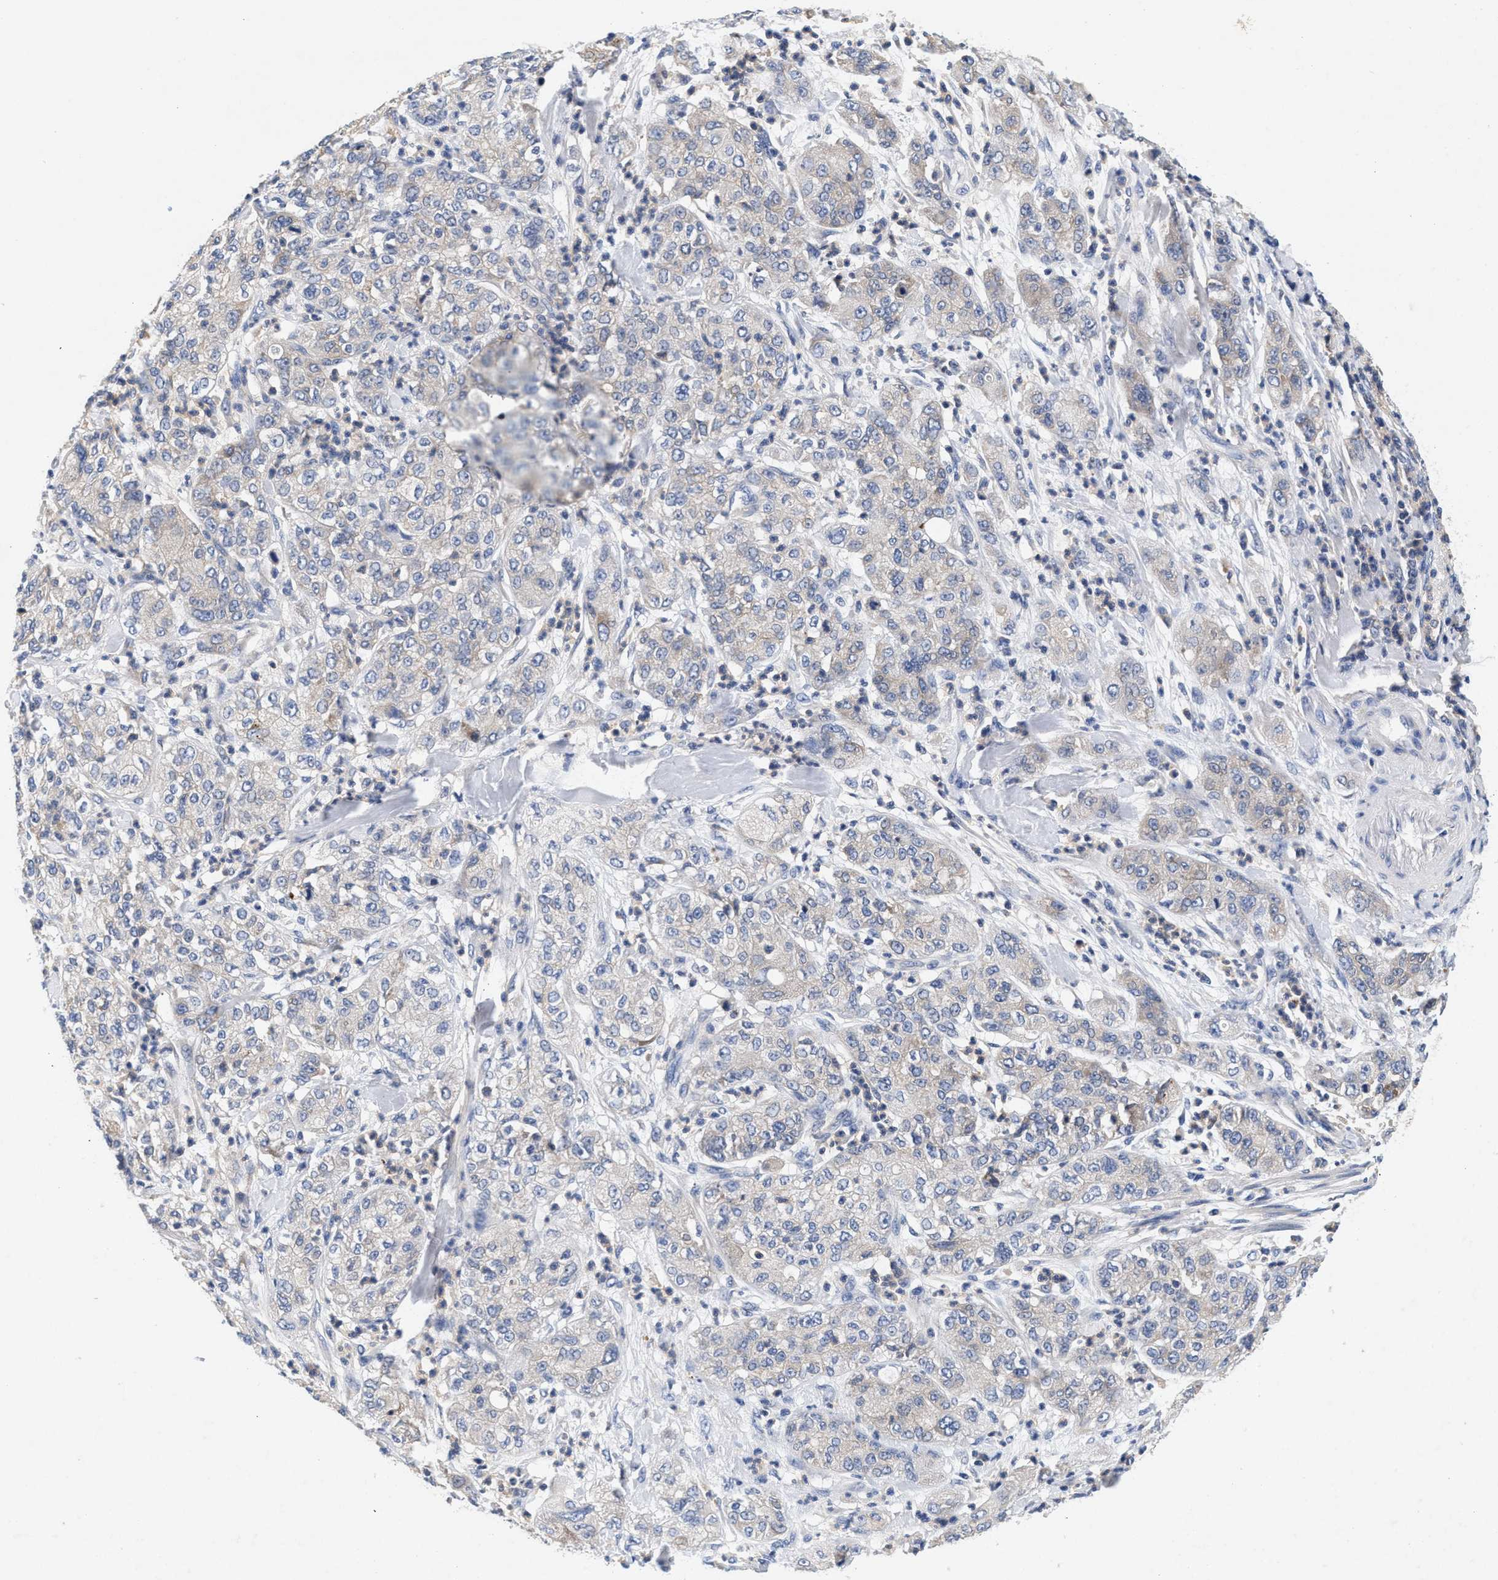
{"staining": {"intensity": "weak", "quantity": "<25%", "location": "cytoplasmic/membranous"}, "tissue": "pancreatic cancer", "cell_type": "Tumor cells", "image_type": "cancer", "snomed": [{"axis": "morphology", "description": "Adenocarcinoma, NOS"}, {"axis": "topography", "description": "Pancreas"}], "caption": "IHC image of neoplastic tissue: human pancreatic cancer stained with DAB demonstrates no significant protein expression in tumor cells.", "gene": "GNAI3", "patient": {"sex": "female", "age": 78}}